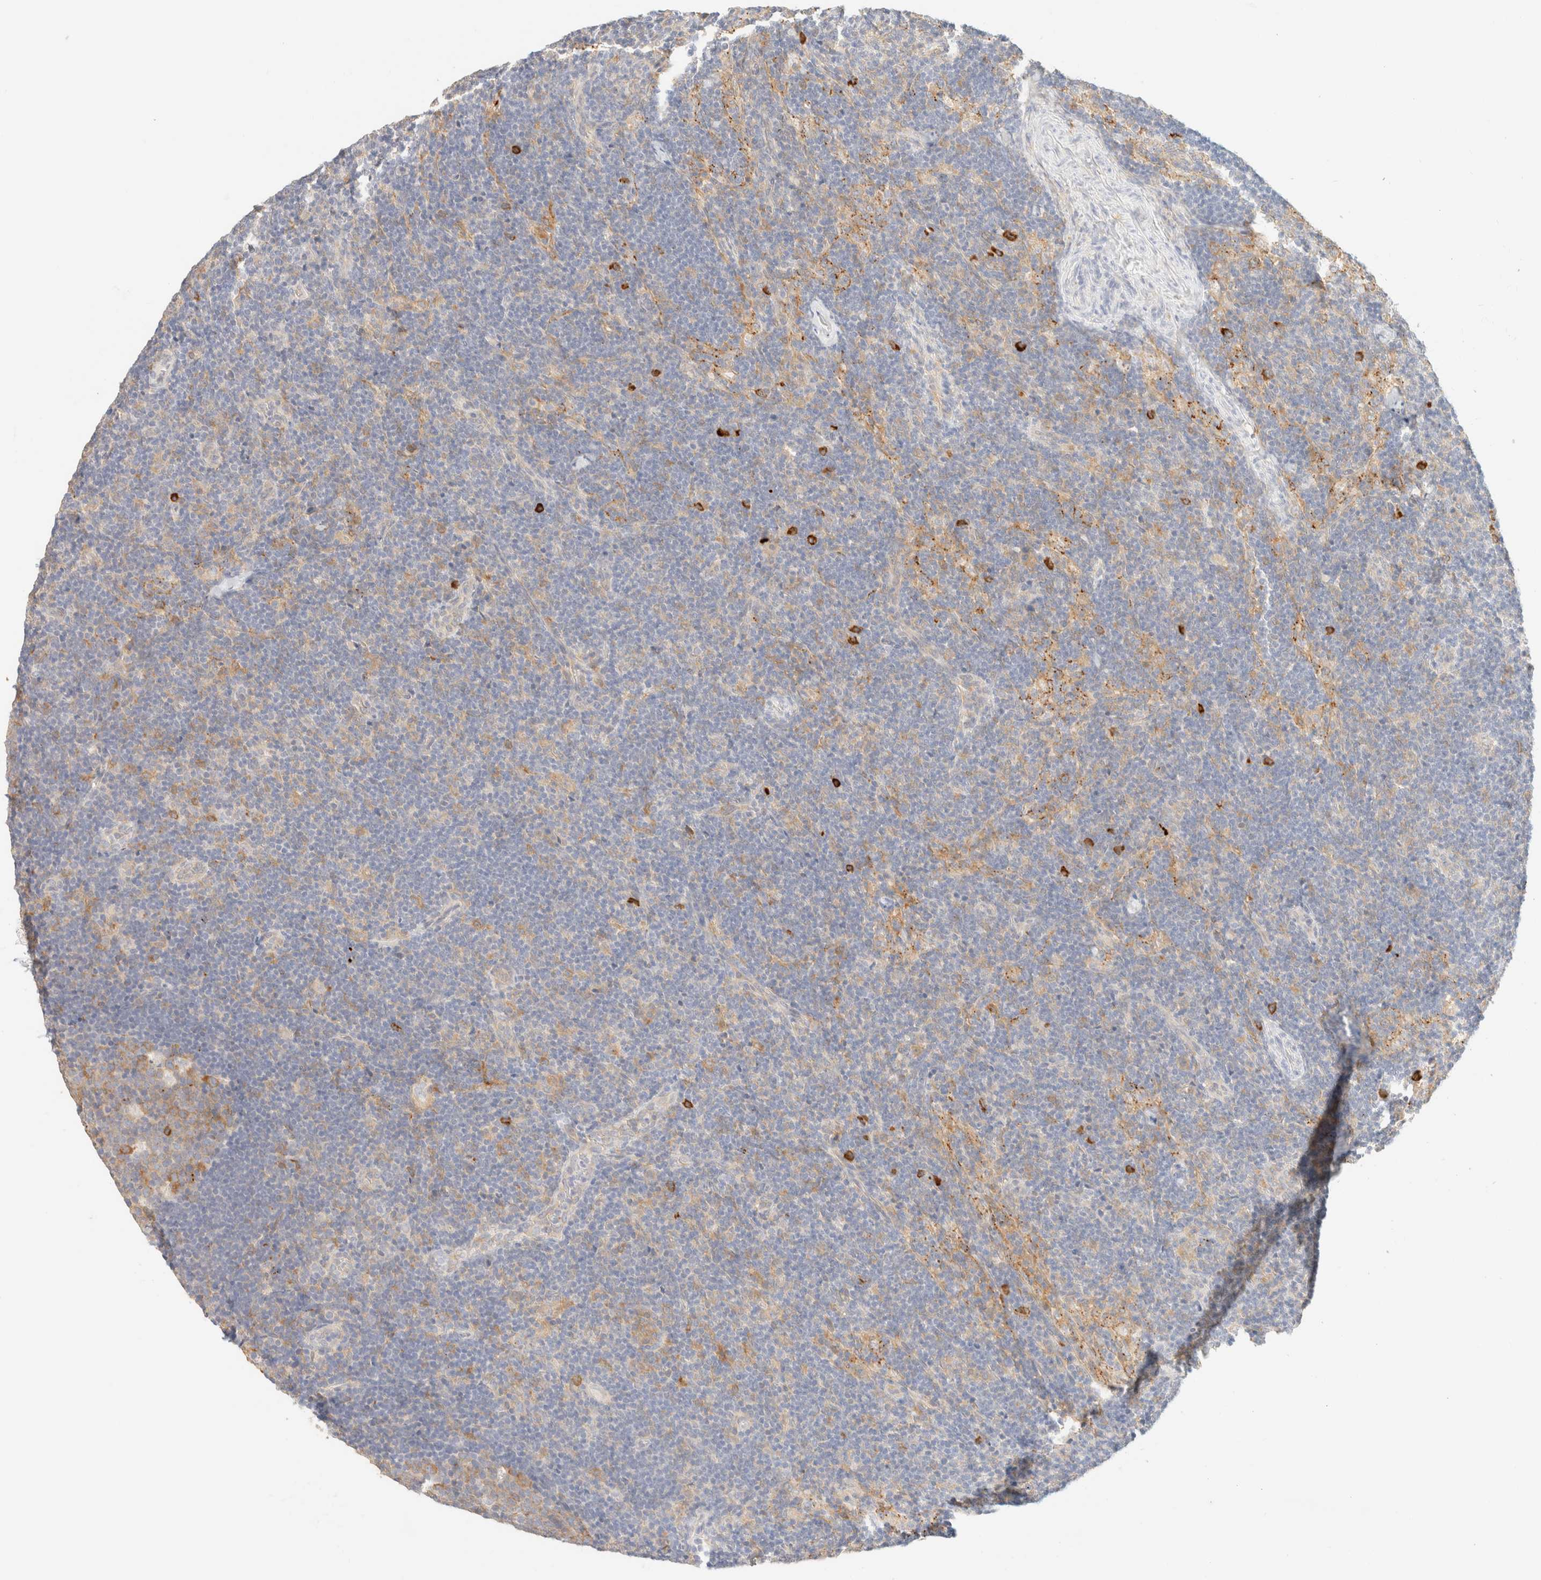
{"staining": {"intensity": "weak", "quantity": ">75%", "location": "cytoplasmic/membranous"}, "tissue": "lymph node", "cell_type": "Germinal center cells", "image_type": "normal", "snomed": [{"axis": "morphology", "description": "Normal tissue, NOS"}, {"axis": "topography", "description": "Lymph node"}], "caption": "Protein staining of benign lymph node shows weak cytoplasmic/membranous staining in about >75% of germinal center cells. Nuclei are stained in blue.", "gene": "FHOD1", "patient": {"sex": "female", "age": 22}}